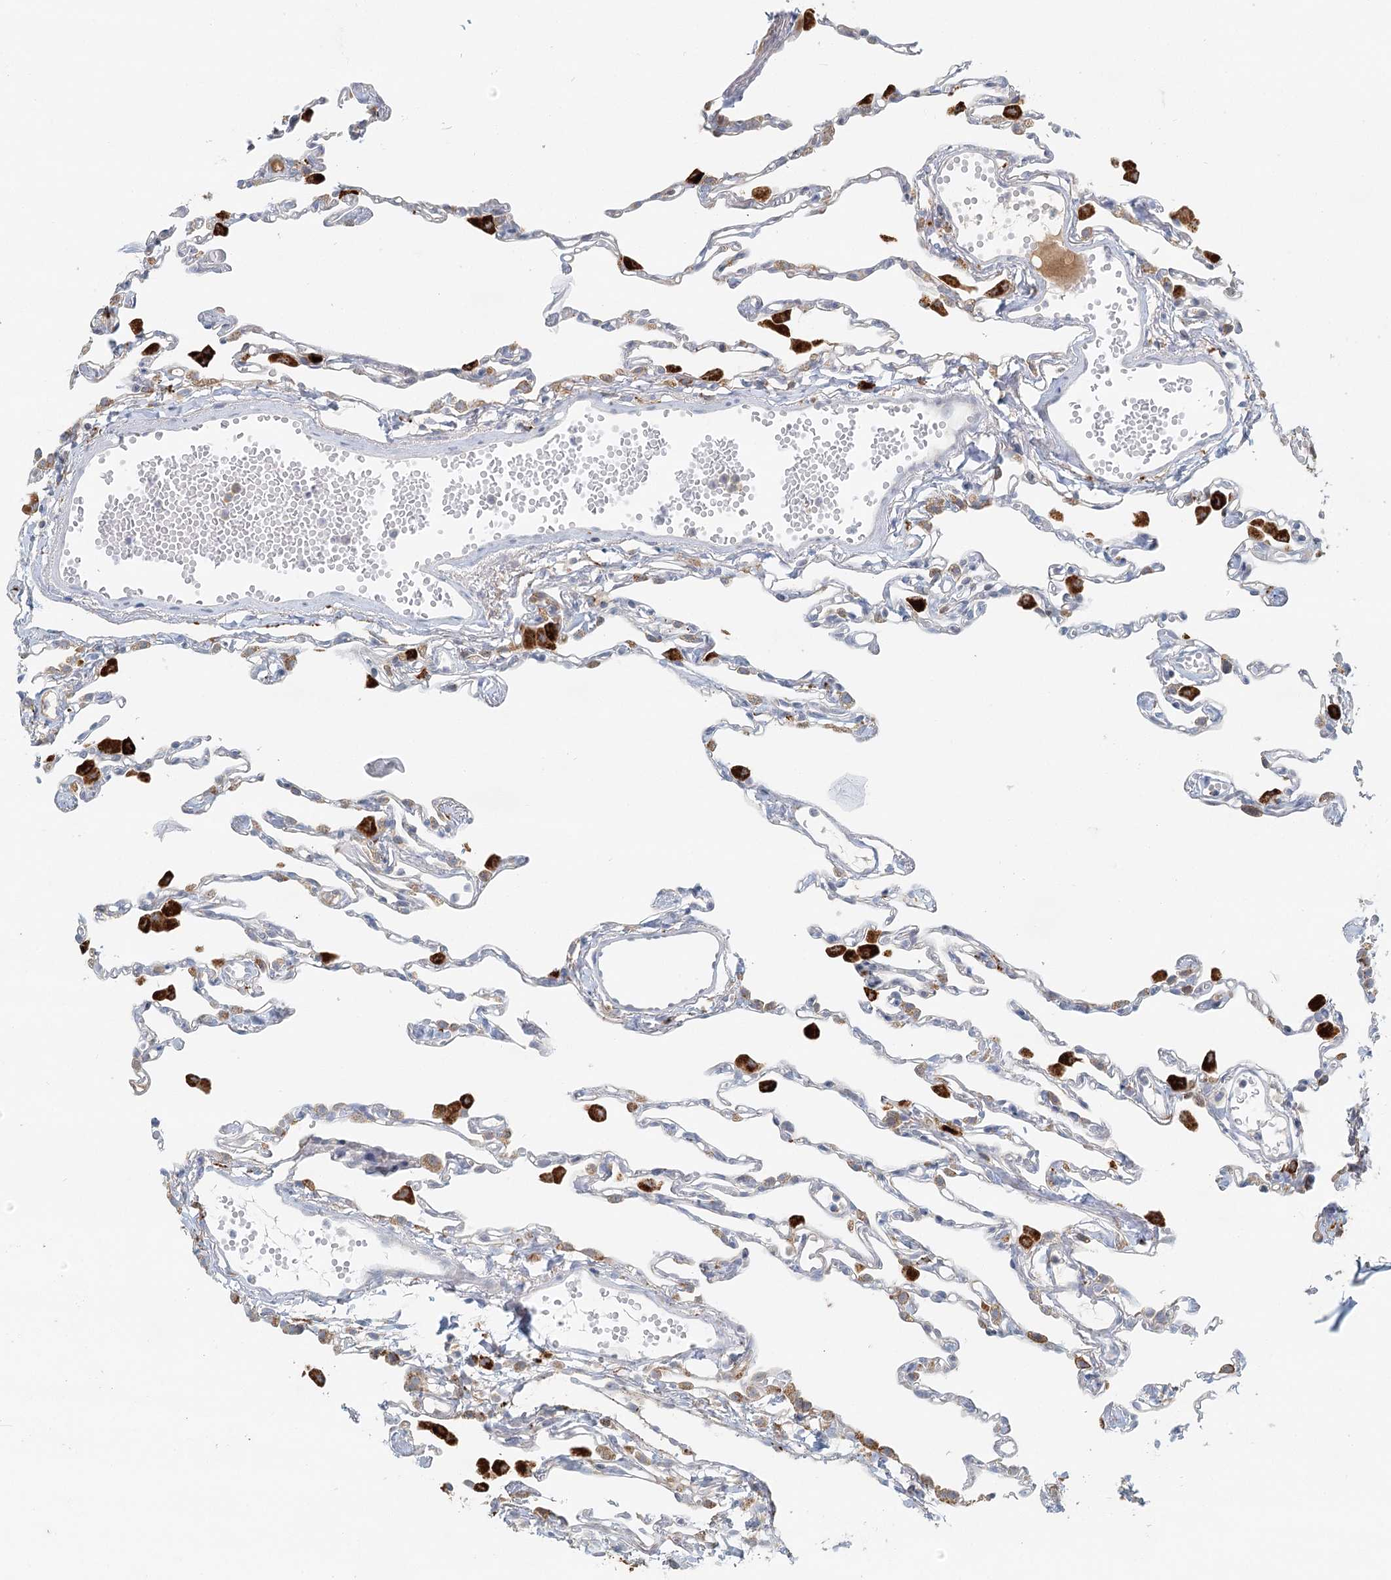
{"staining": {"intensity": "moderate", "quantity": "<25%", "location": "cytoplasmic/membranous"}, "tissue": "lung", "cell_type": "Alveolar cells", "image_type": "normal", "snomed": [{"axis": "morphology", "description": "Normal tissue, NOS"}, {"axis": "topography", "description": "Lung"}], "caption": "Immunohistochemical staining of benign human lung displays moderate cytoplasmic/membranous protein staining in approximately <25% of alveolar cells. (DAB (3,3'-diaminobenzidine) IHC with brightfield microscopy, high magnification).", "gene": "VSIG1", "patient": {"sex": "female", "age": 49}}